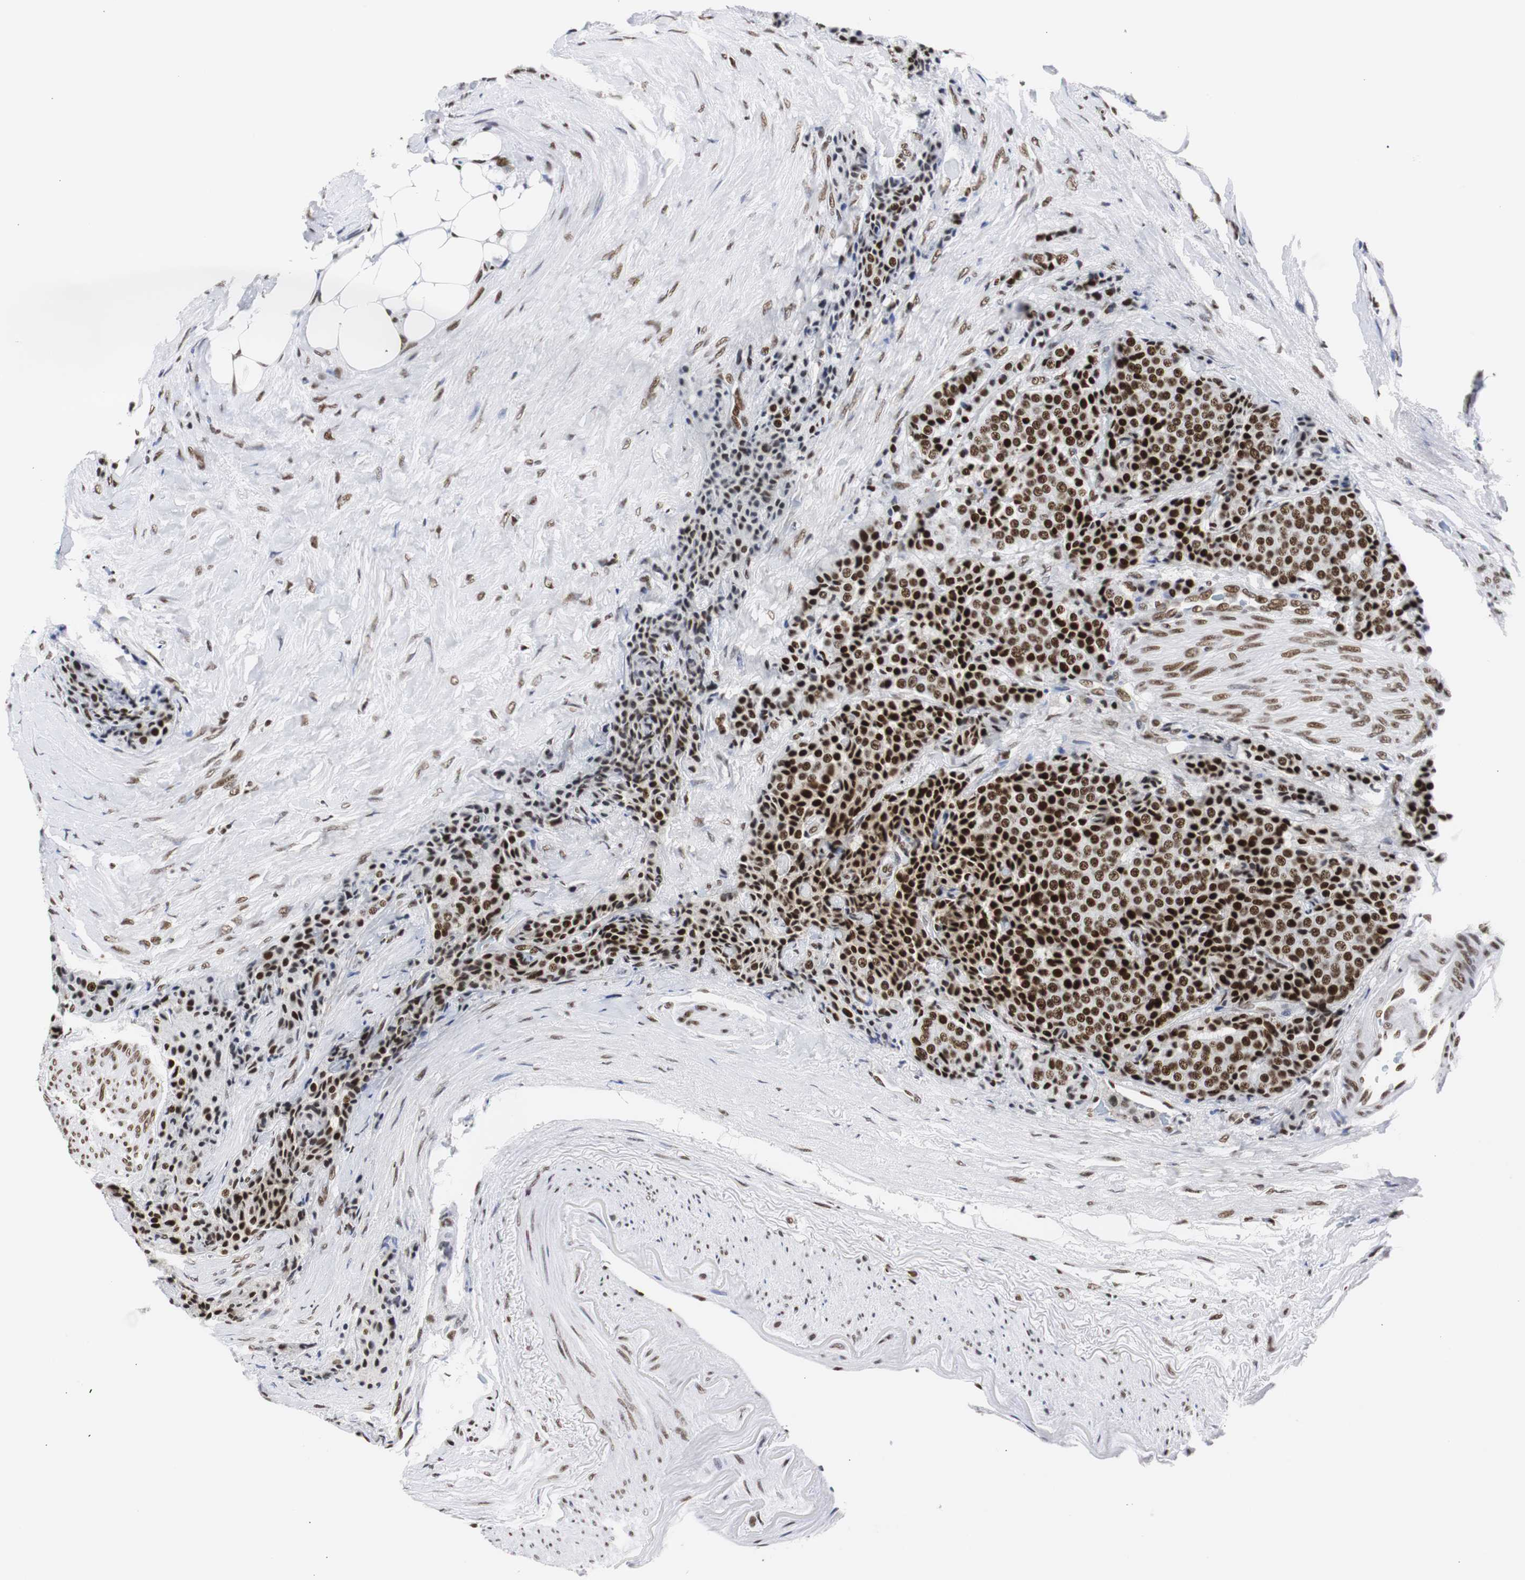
{"staining": {"intensity": "strong", "quantity": ">75%", "location": "nuclear"}, "tissue": "carcinoid", "cell_type": "Tumor cells", "image_type": "cancer", "snomed": [{"axis": "morphology", "description": "Carcinoid, malignant, NOS"}, {"axis": "topography", "description": "Colon"}], "caption": "This histopathology image displays immunohistochemistry (IHC) staining of malignant carcinoid, with high strong nuclear staining in about >75% of tumor cells.", "gene": "HNRNPH2", "patient": {"sex": "female", "age": 61}}